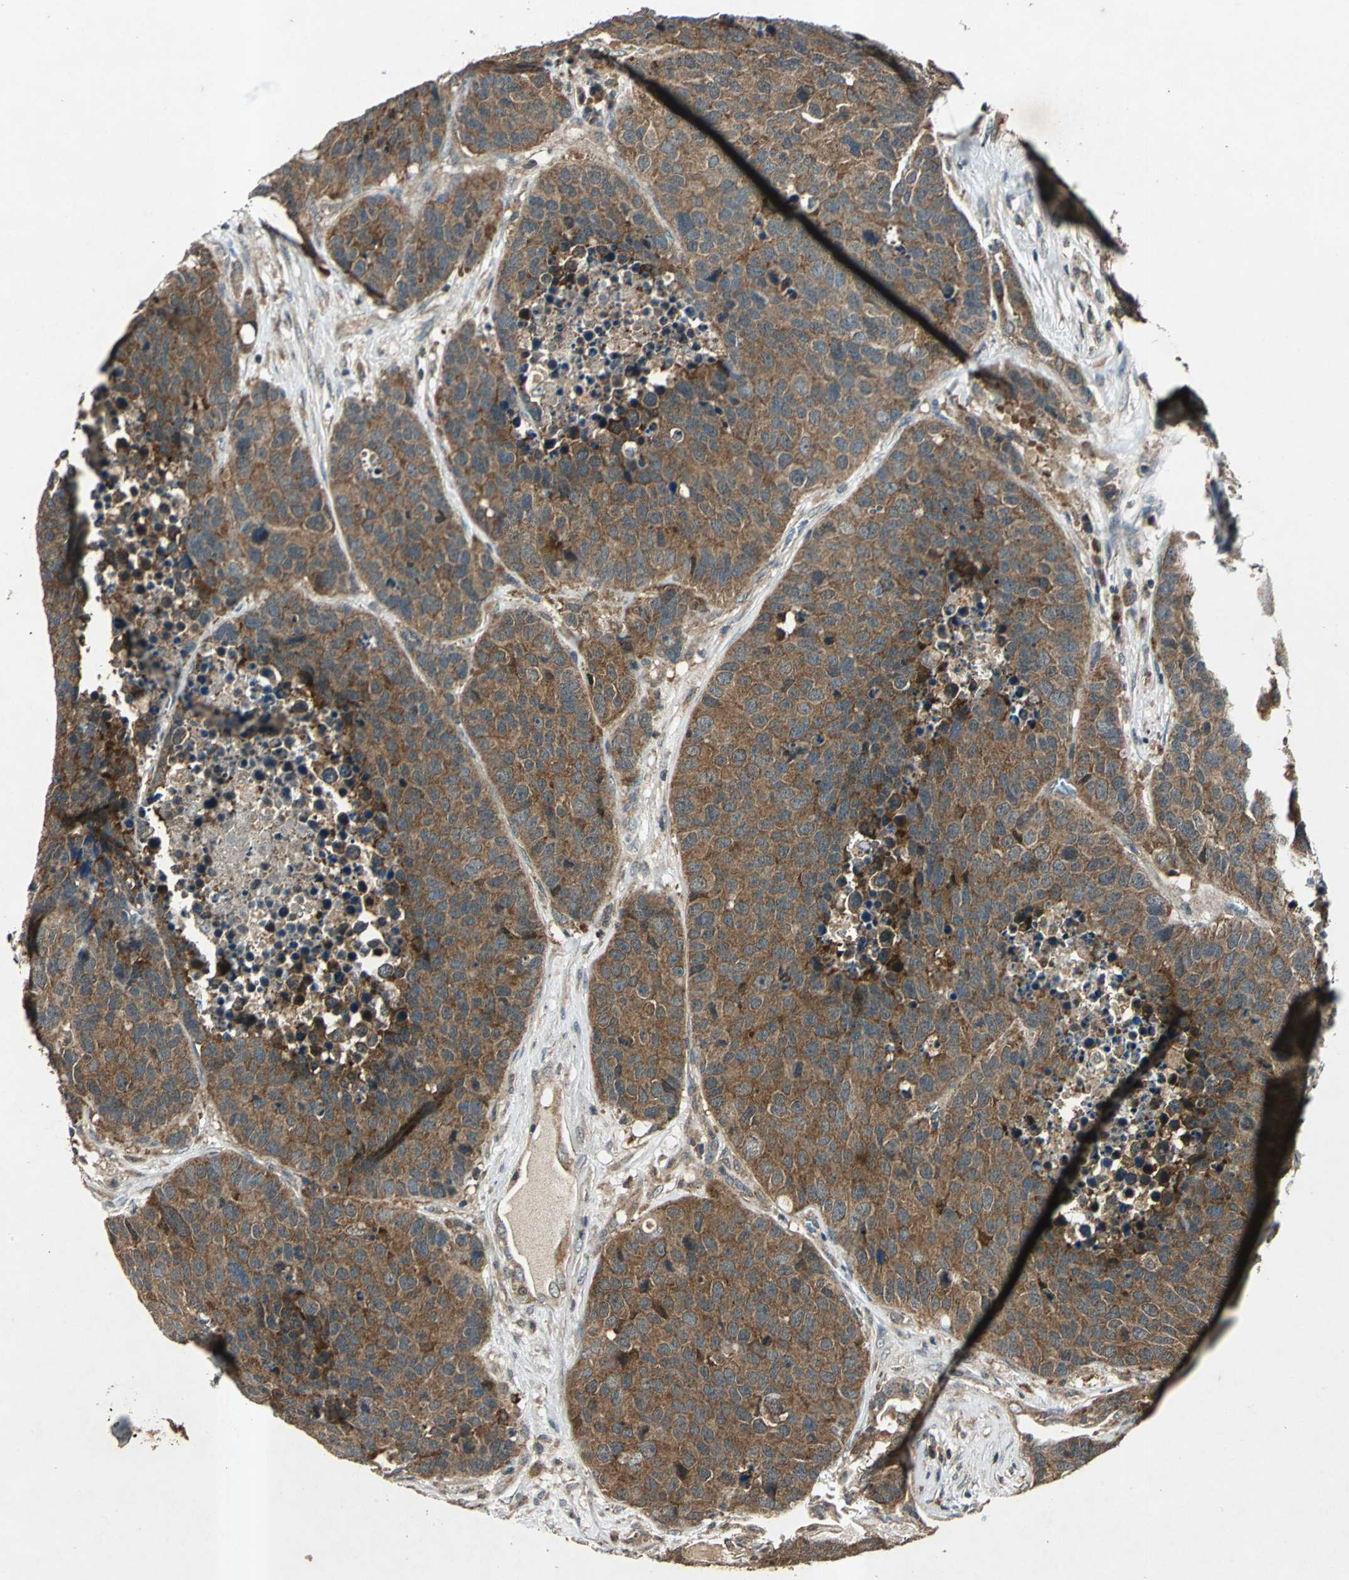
{"staining": {"intensity": "strong", "quantity": ">75%", "location": "cytoplasmic/membranous"}, "tissue": "carcinoid", "cell_type": "Tumor cells", "image_type": "cancer", "snomed": [{"axis": "morphology", "description": "Carcinoid, malignant, NOS"}, {"axis": "topography", "description": "Lung"}], "caption": "Immunohistochemistry (IHC) of human carcinoid (malignant) shows high levels of strong cytoplasmic/membranous expression in about >75% of tumor cells. Using DAB (brown) and hematoxylin (blue) stains, captured at high magnification using brightfield microscopy.", "gene": "AHSA1", "patient": {"sex": "male", "age": 60}}